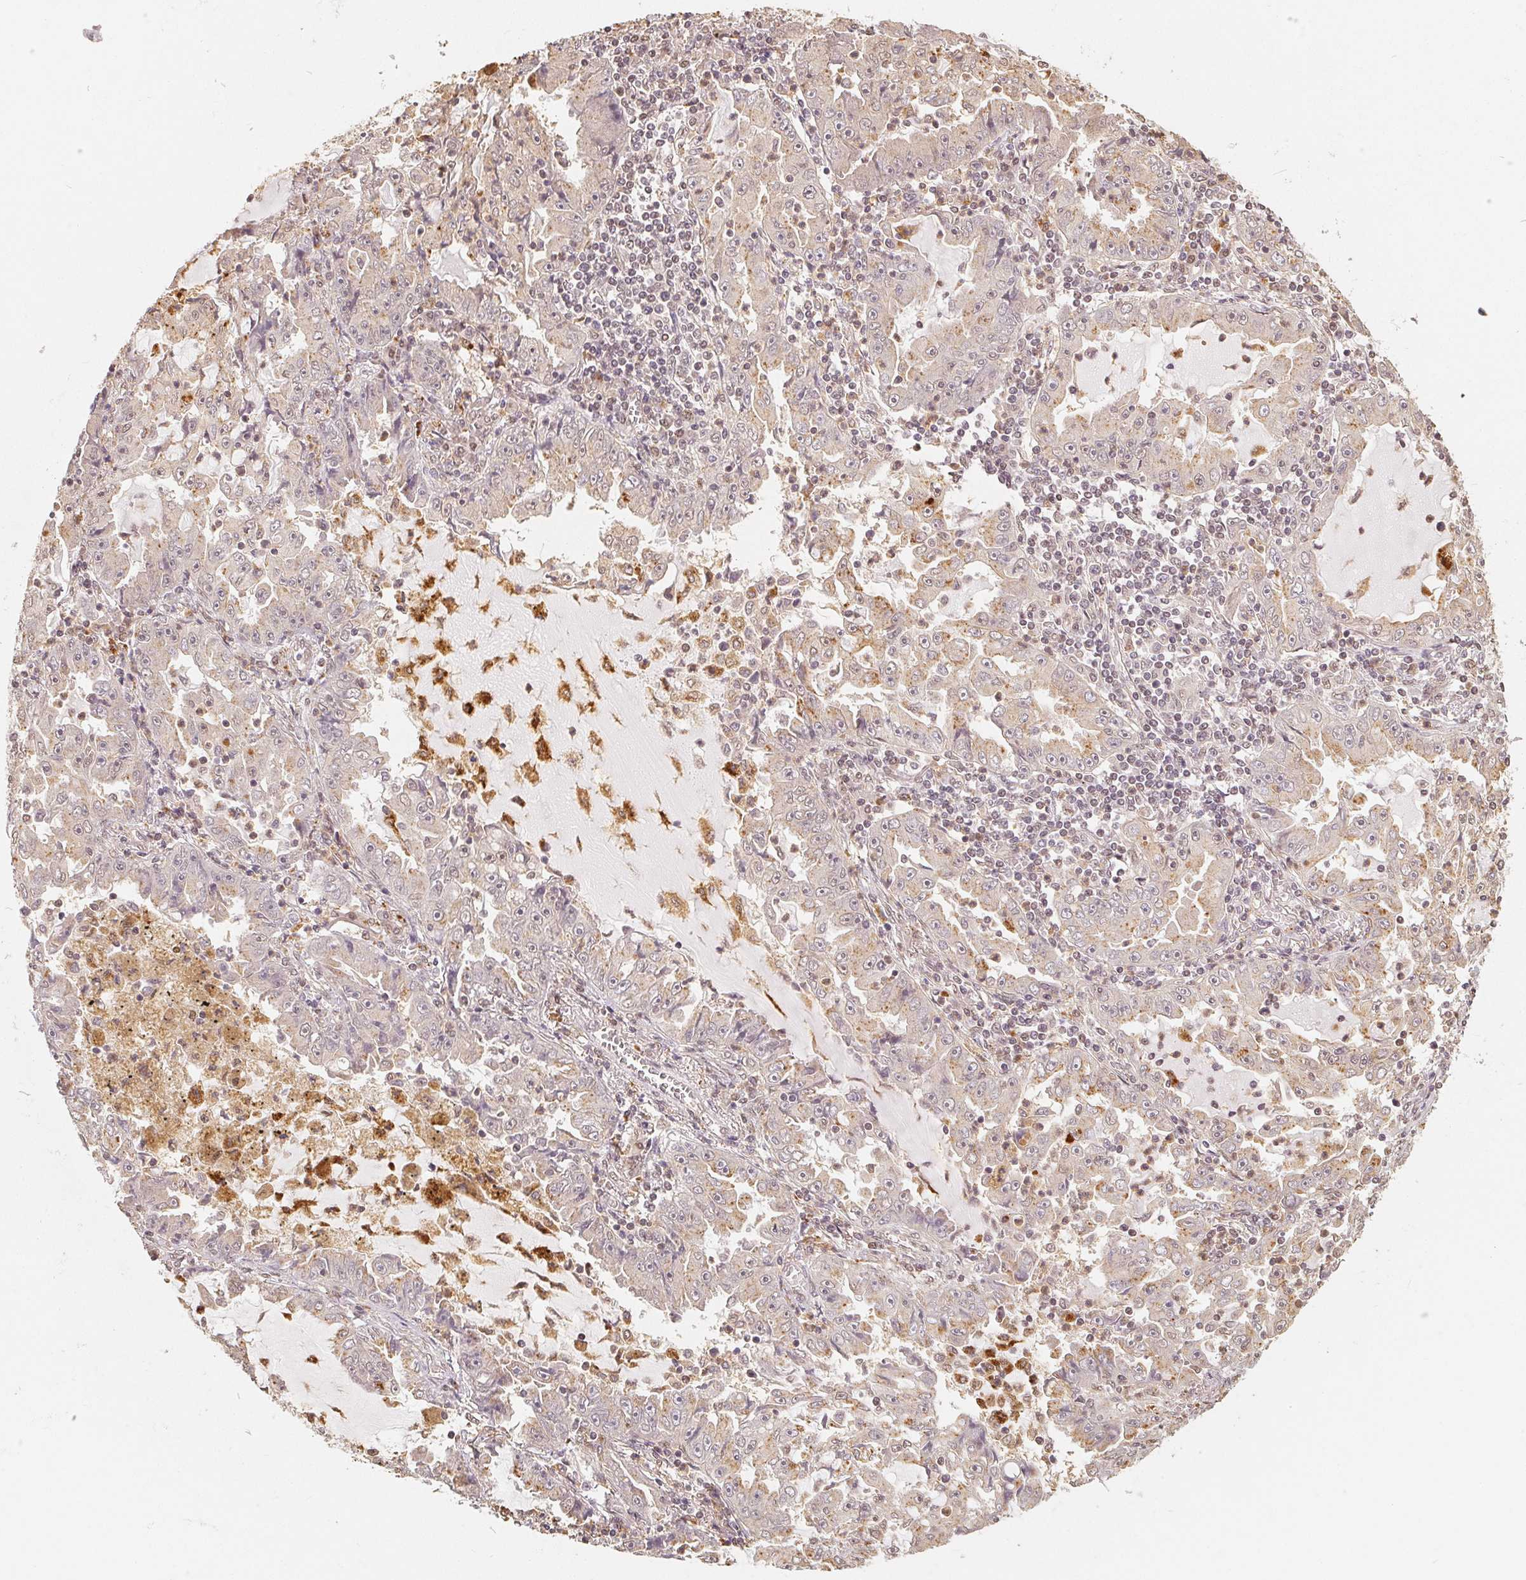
{"staining": {"intensity": "weak", "quantity": "25%-75%", "location": "cytoplasmic/membranous"}, "tissue": "lung cancer", "cell_type": "Tumor cells", "image_type": "cancer", "snomed": [{"axis": "morphology", "description": "Adenocarcinoma, NOS"}, {"axis": "topography", "description": "Lung"}], "caption": "A histopathology image showing weak cytoplasmic/membranous positivity in approximately 25%-75% of tumor cells in lung adenocarcinoma, as visualized by brown immunohistochemical staining.", "gene": "GUSB", "patient": {"sex": "female", "age": 52}}